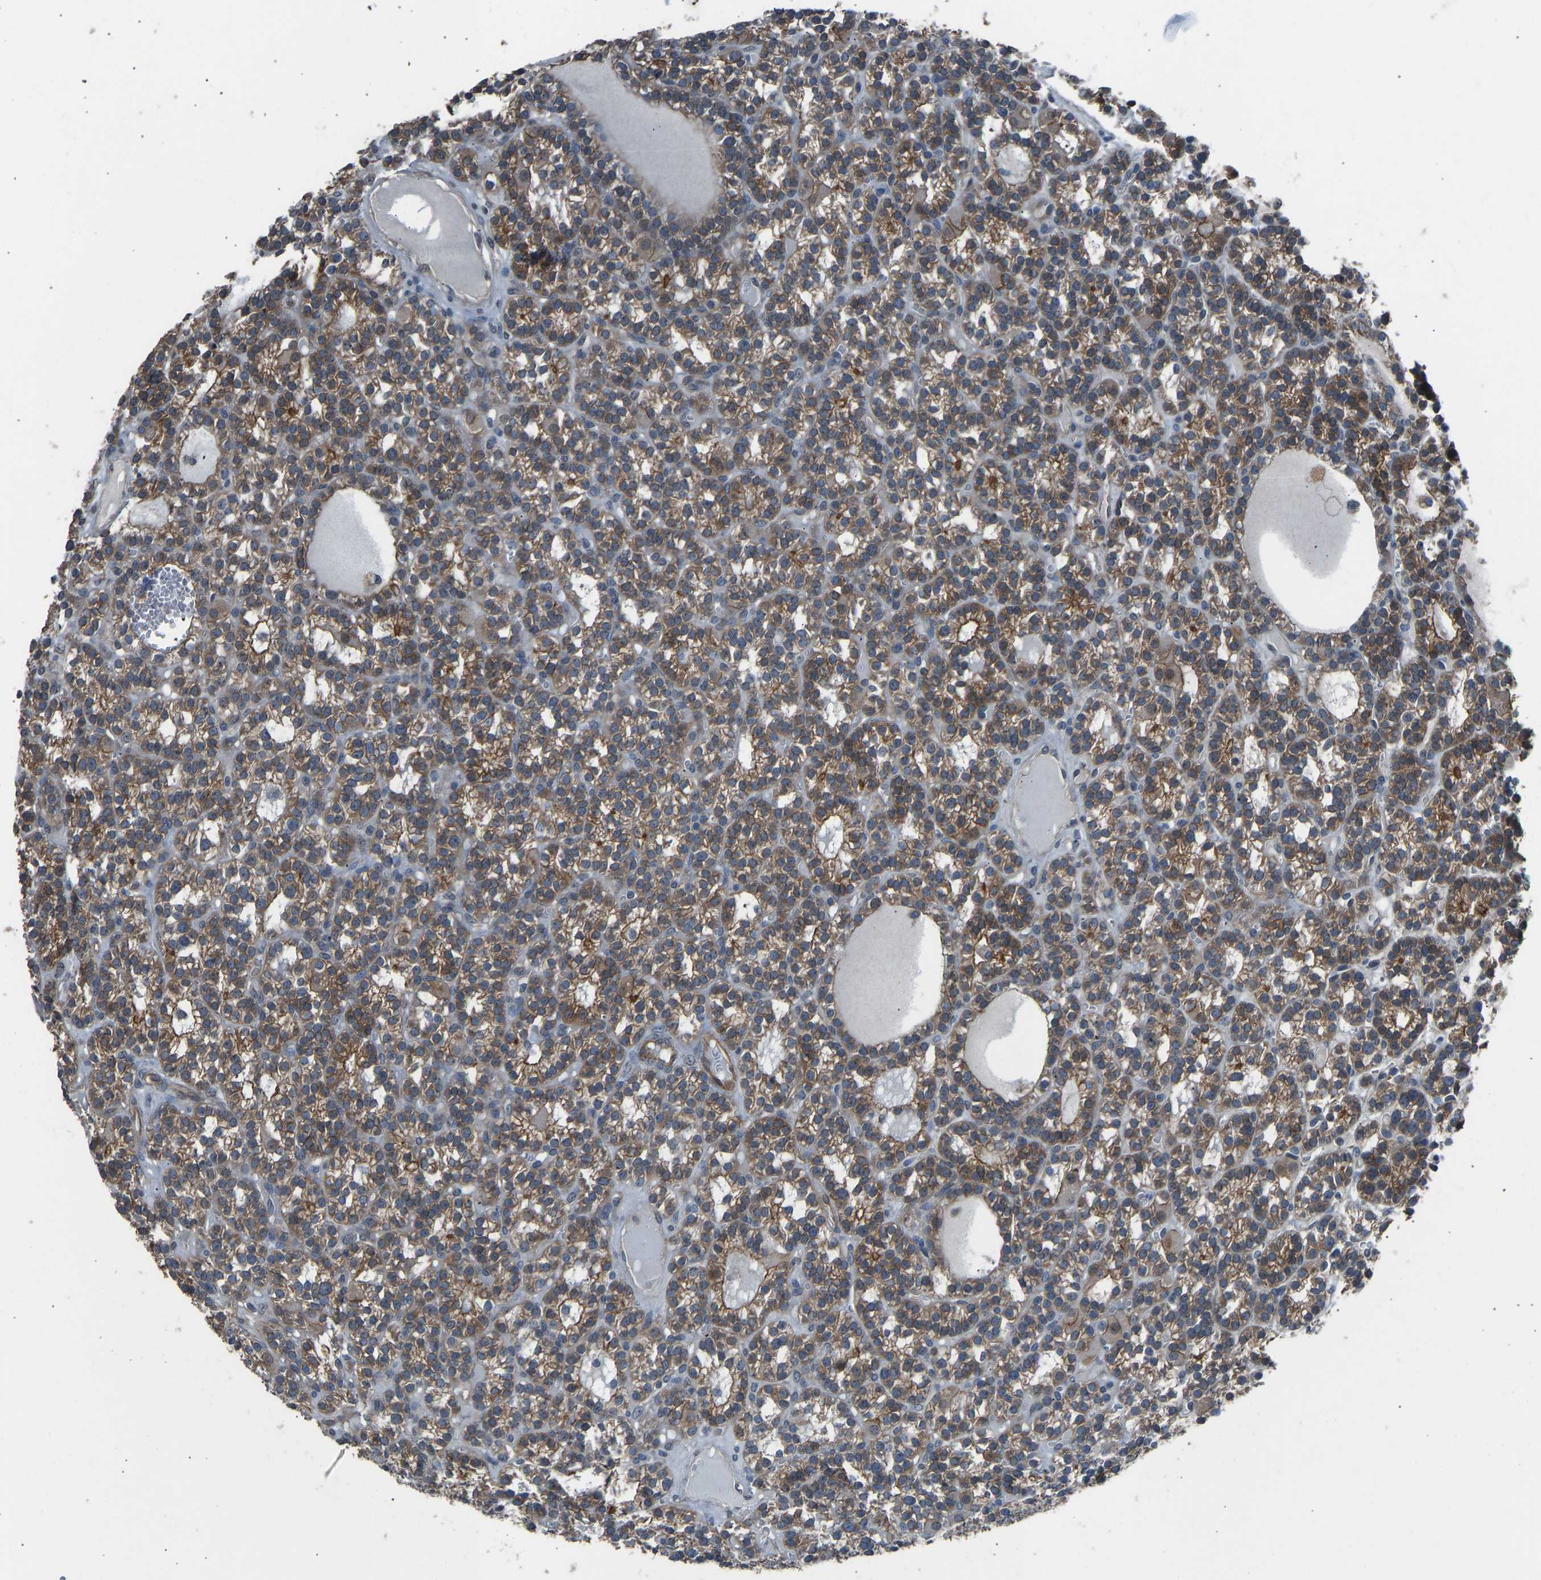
{"staining": {"intensity": "moderate", "quantity": ">75%", "location": "cytoplasmic/membranous"}, "tissue": "parathyroid gland", "cell_type": "Glandular cells", "image_type": "normal", "snomed": [{"axis": "morphology", "description": "Normal tissue, NOS"}, {"axis": "morphology", "description": "Adenoma, NOS"}, {"axis": "topography", "description": "Parathyroid gland"}], "caption": "A brown stain shows moderate cytoplasmic/membranous positivity of a protein in glandular cells of unremarkable parathyroid gland. (DAB IHC with brightfield microscopy, high magnification).", "gene": "SLC43A1", "patient": {"sex": "female", "age": 58}}